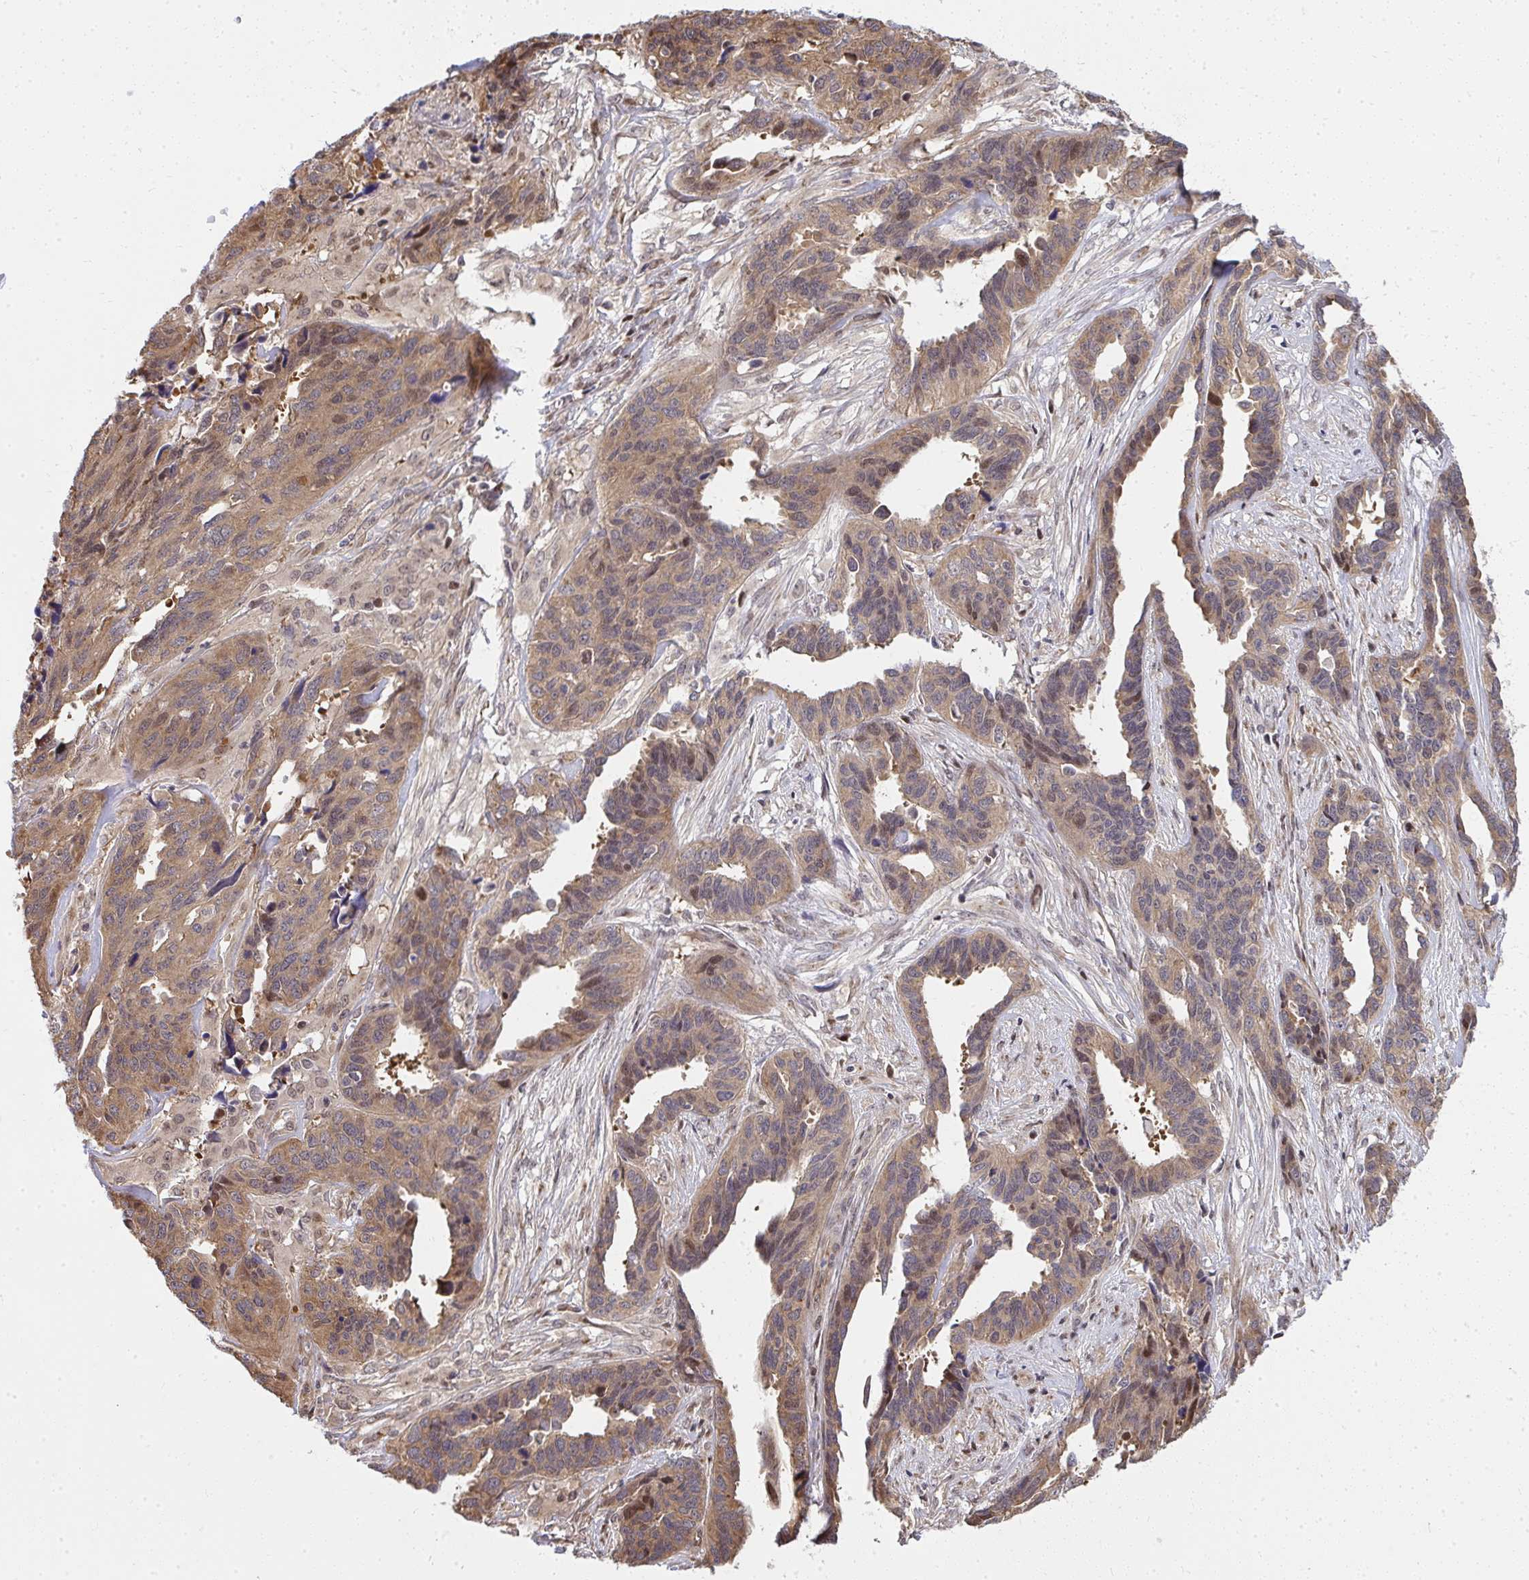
{"staining": {"intensity": "moderate", "quantity": "25%-75%", "location": "cytoplasmic/membranous,nuclear"}, "tissue": "ovarian cancer", "cell_type": "Tumor cells", "image_type": "cancer", "snomed": [{"axis": "morphology", "description": "Cystadenocarcinoma, serous, NOS"}, {"axis": "topography", "description": "Ovary"}], "caption": "High-power microscopy captured an IHC photomicrograph of ovarian cancer (serous cystadenocarcinoma), revealing moderate cytoplasmic/membranous and nuclear expression in approximately 25%-75% of tumor cells.", "gene": "PIGY", "patient": {"sex": "female", "age": 64}}